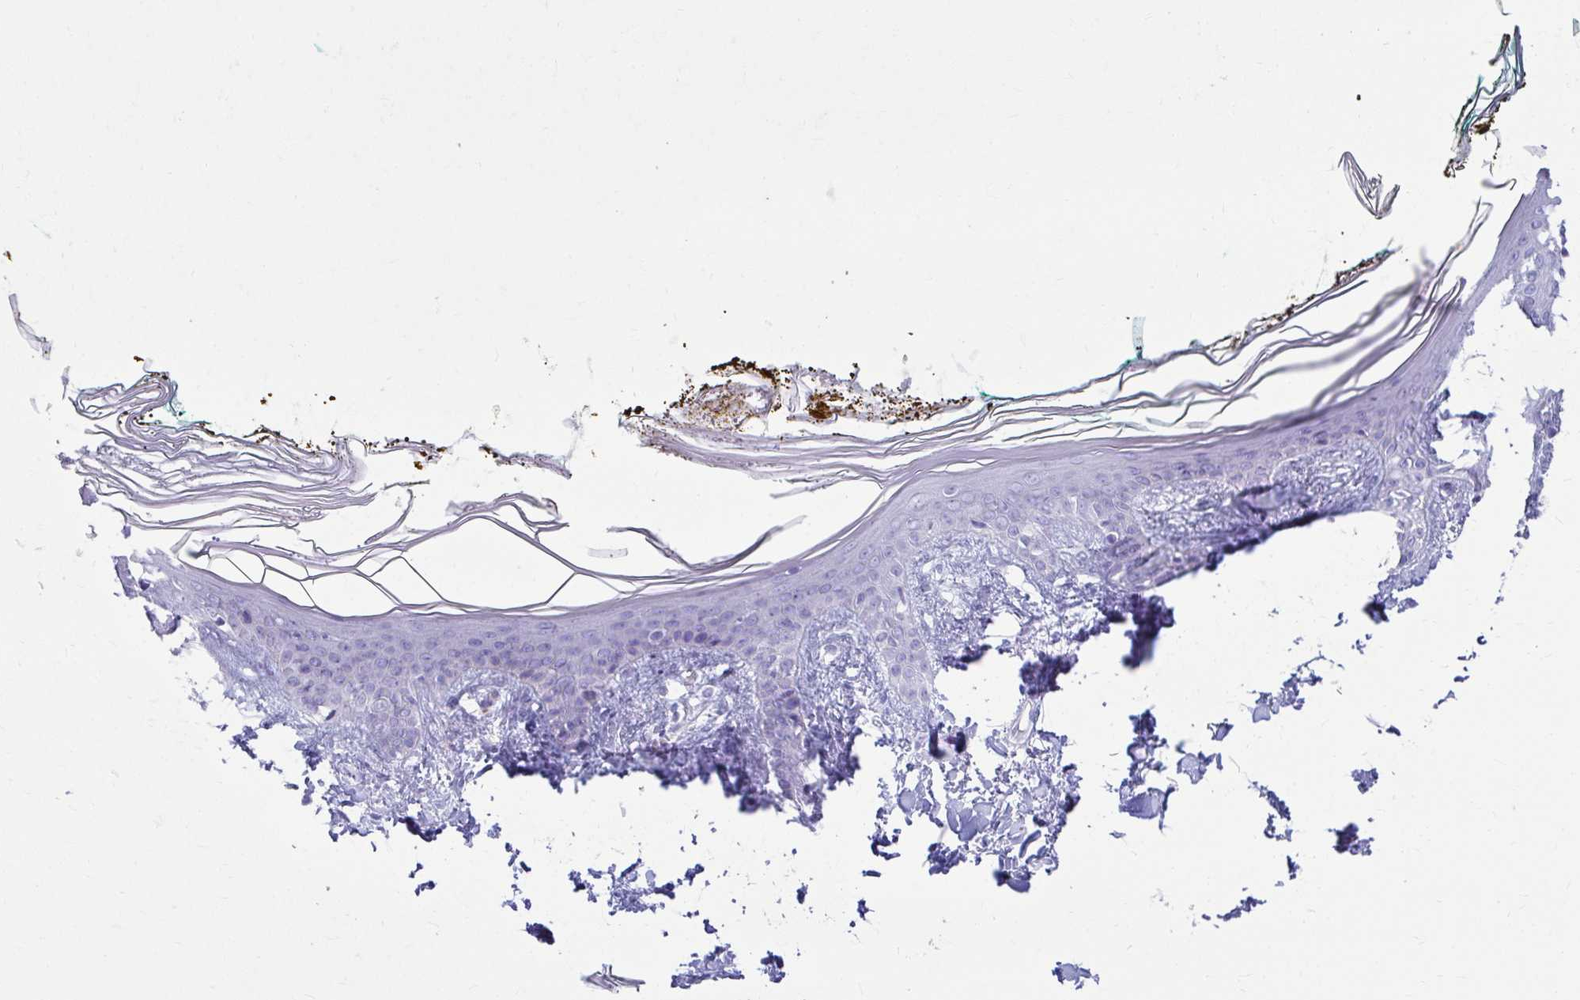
{"staining": {"intensity": "negative", "quantity": "none", "location": "none"}, "tissue": "skin", "cell_type": "Fibroblasts", "image_type": "normal", "snomed": [{"axis": "morphology", "description": "Normal tissue, NOS"}, {"axis": "topography", "description": "Skin"}], "caption": "High power microscopy histopathology image of an IHC image of normal skin, revealing no significant positivity in fibroblasts.", "gene": "ATP4B", "patient": {"sex": "female", "age": 34}}